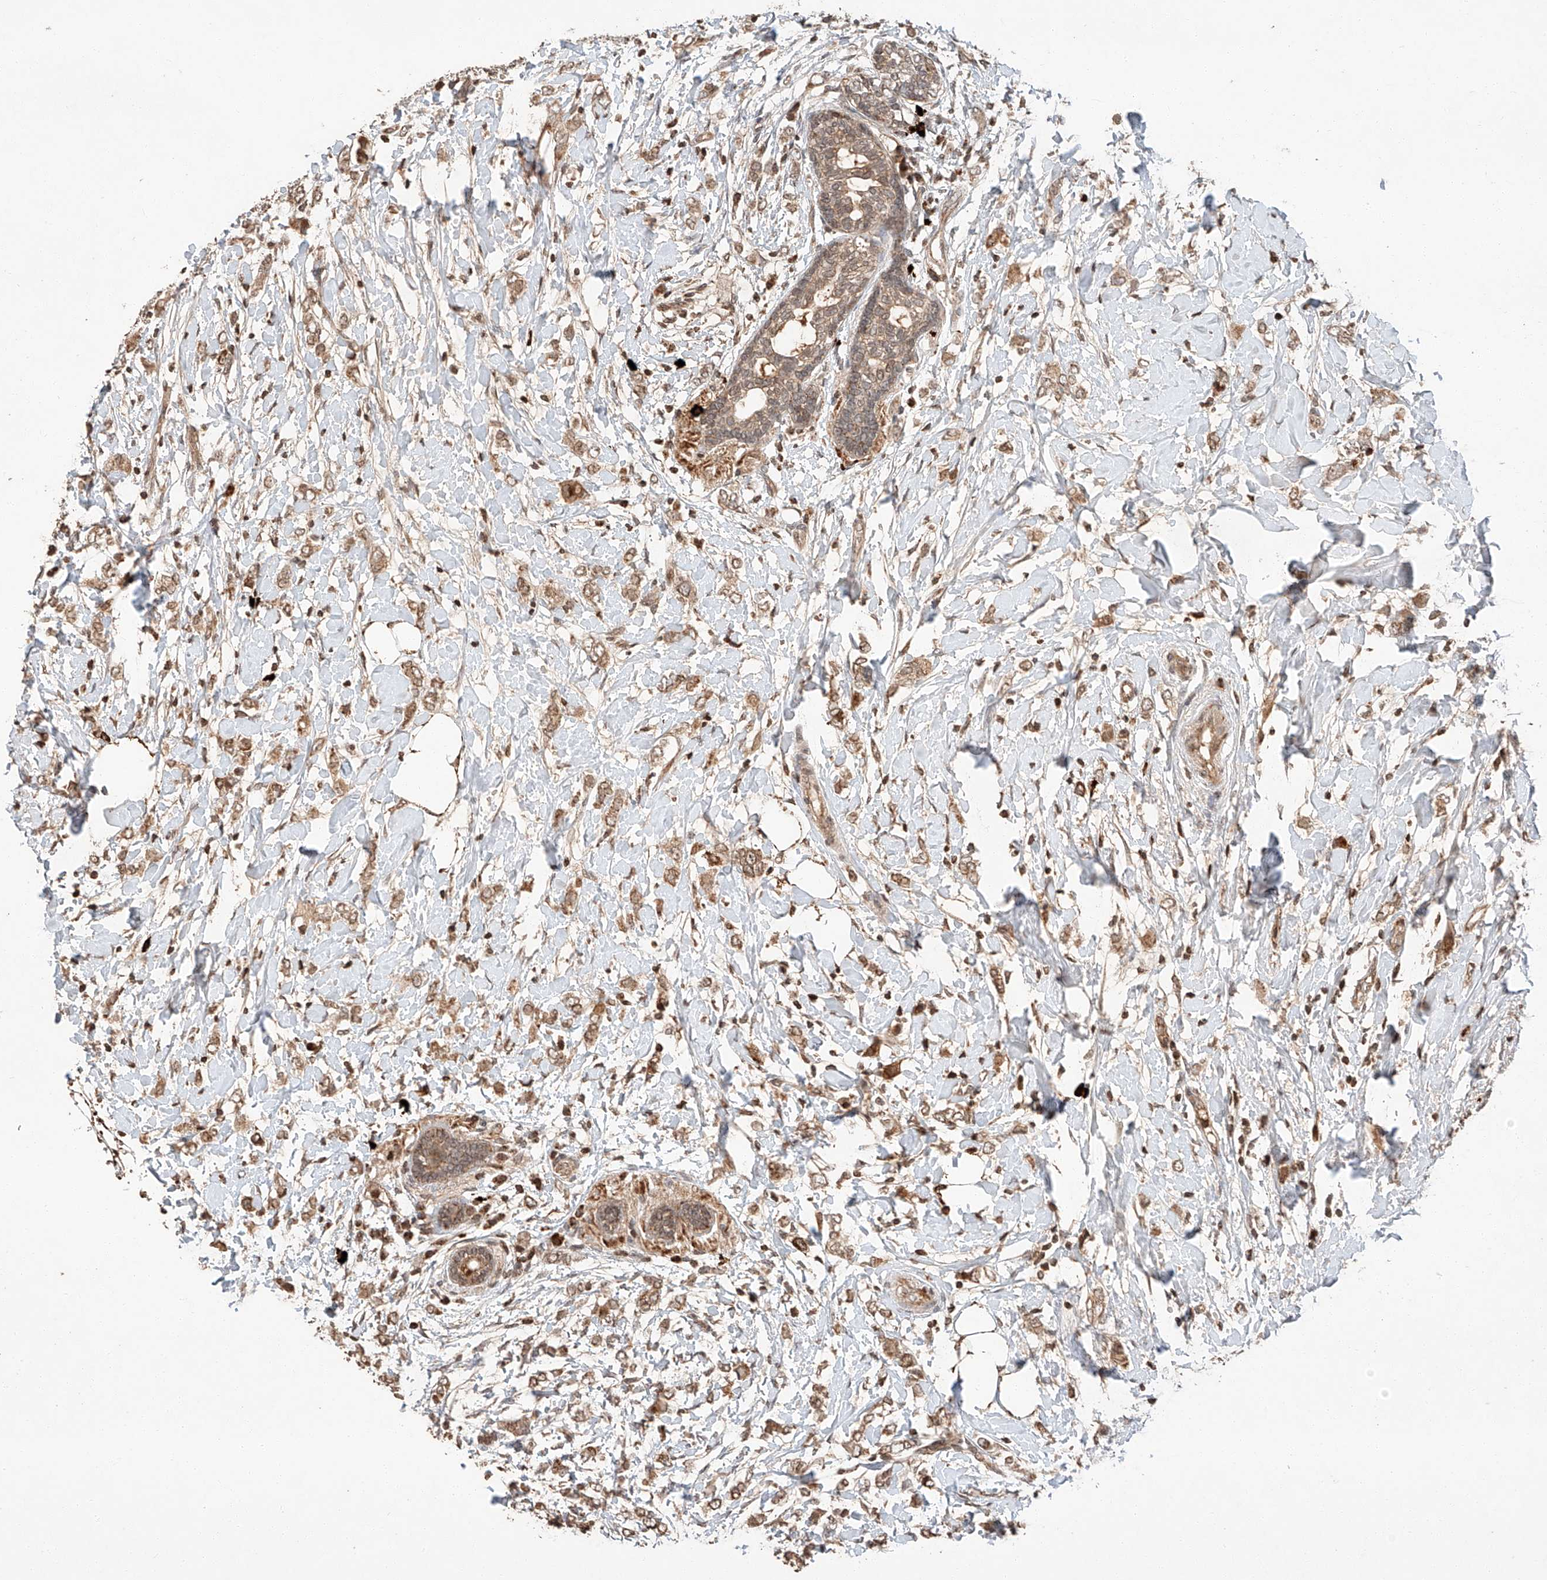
{"staining": {"intensity": "moderate", "quantity": ">75%", "location": "cytoplasmic/membranous"}, "tissue": "breast cancer", "cell_type": "Tumor cells", "image_type": "cancer", "snomed": [{"axis": "morphology", "description": "Normal tissue, NOS"}, {"axis": "morphology", "description": "Lobular carcinoma"}, {"axis": "topography", "description": "Breast"}], "caption": "Lobular carcinoma (breast) stained for a protein (brown) shows moderate cytoplasmic/membranous positive expression in approximately >75% of tumor cells.", "gene": "ARHGAP33", "patient": {"sex": "female", "age": 47}}